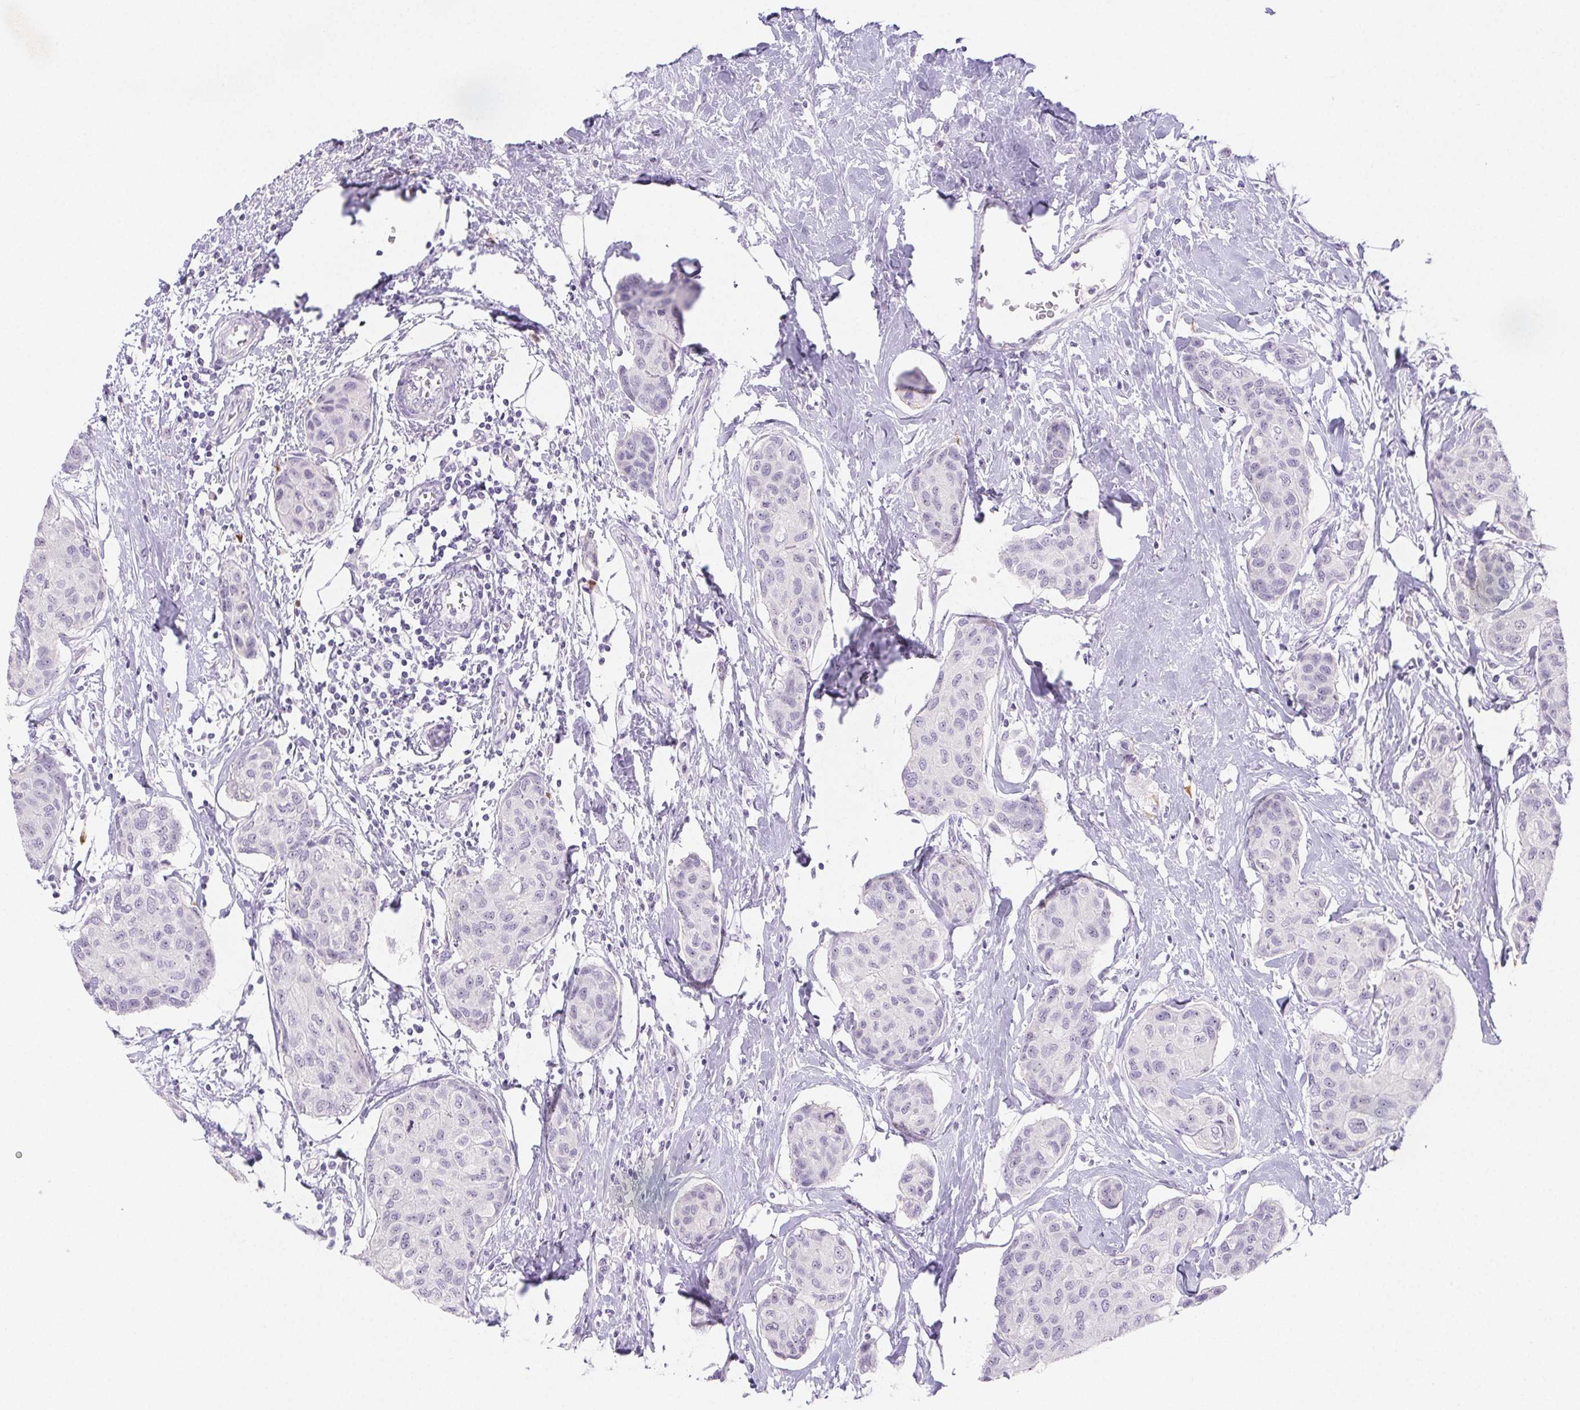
{"staining": {"intensity": "negative", "quantity": "none", "location": "none"}, "tissue": "breast cancer", "cell_type": "Tumor cells", "image_type": "cancer", "snomed": [{"axis": "morphology", "description": "Duct carcinoma"}, {"axis": "topography", "description": "Breast"}], "caption": "The histopathology image shows no staining of tumor cells in breast cancer.", "gene": "ST8SIA3", "patient": {"sex": "female", "age": 80}}